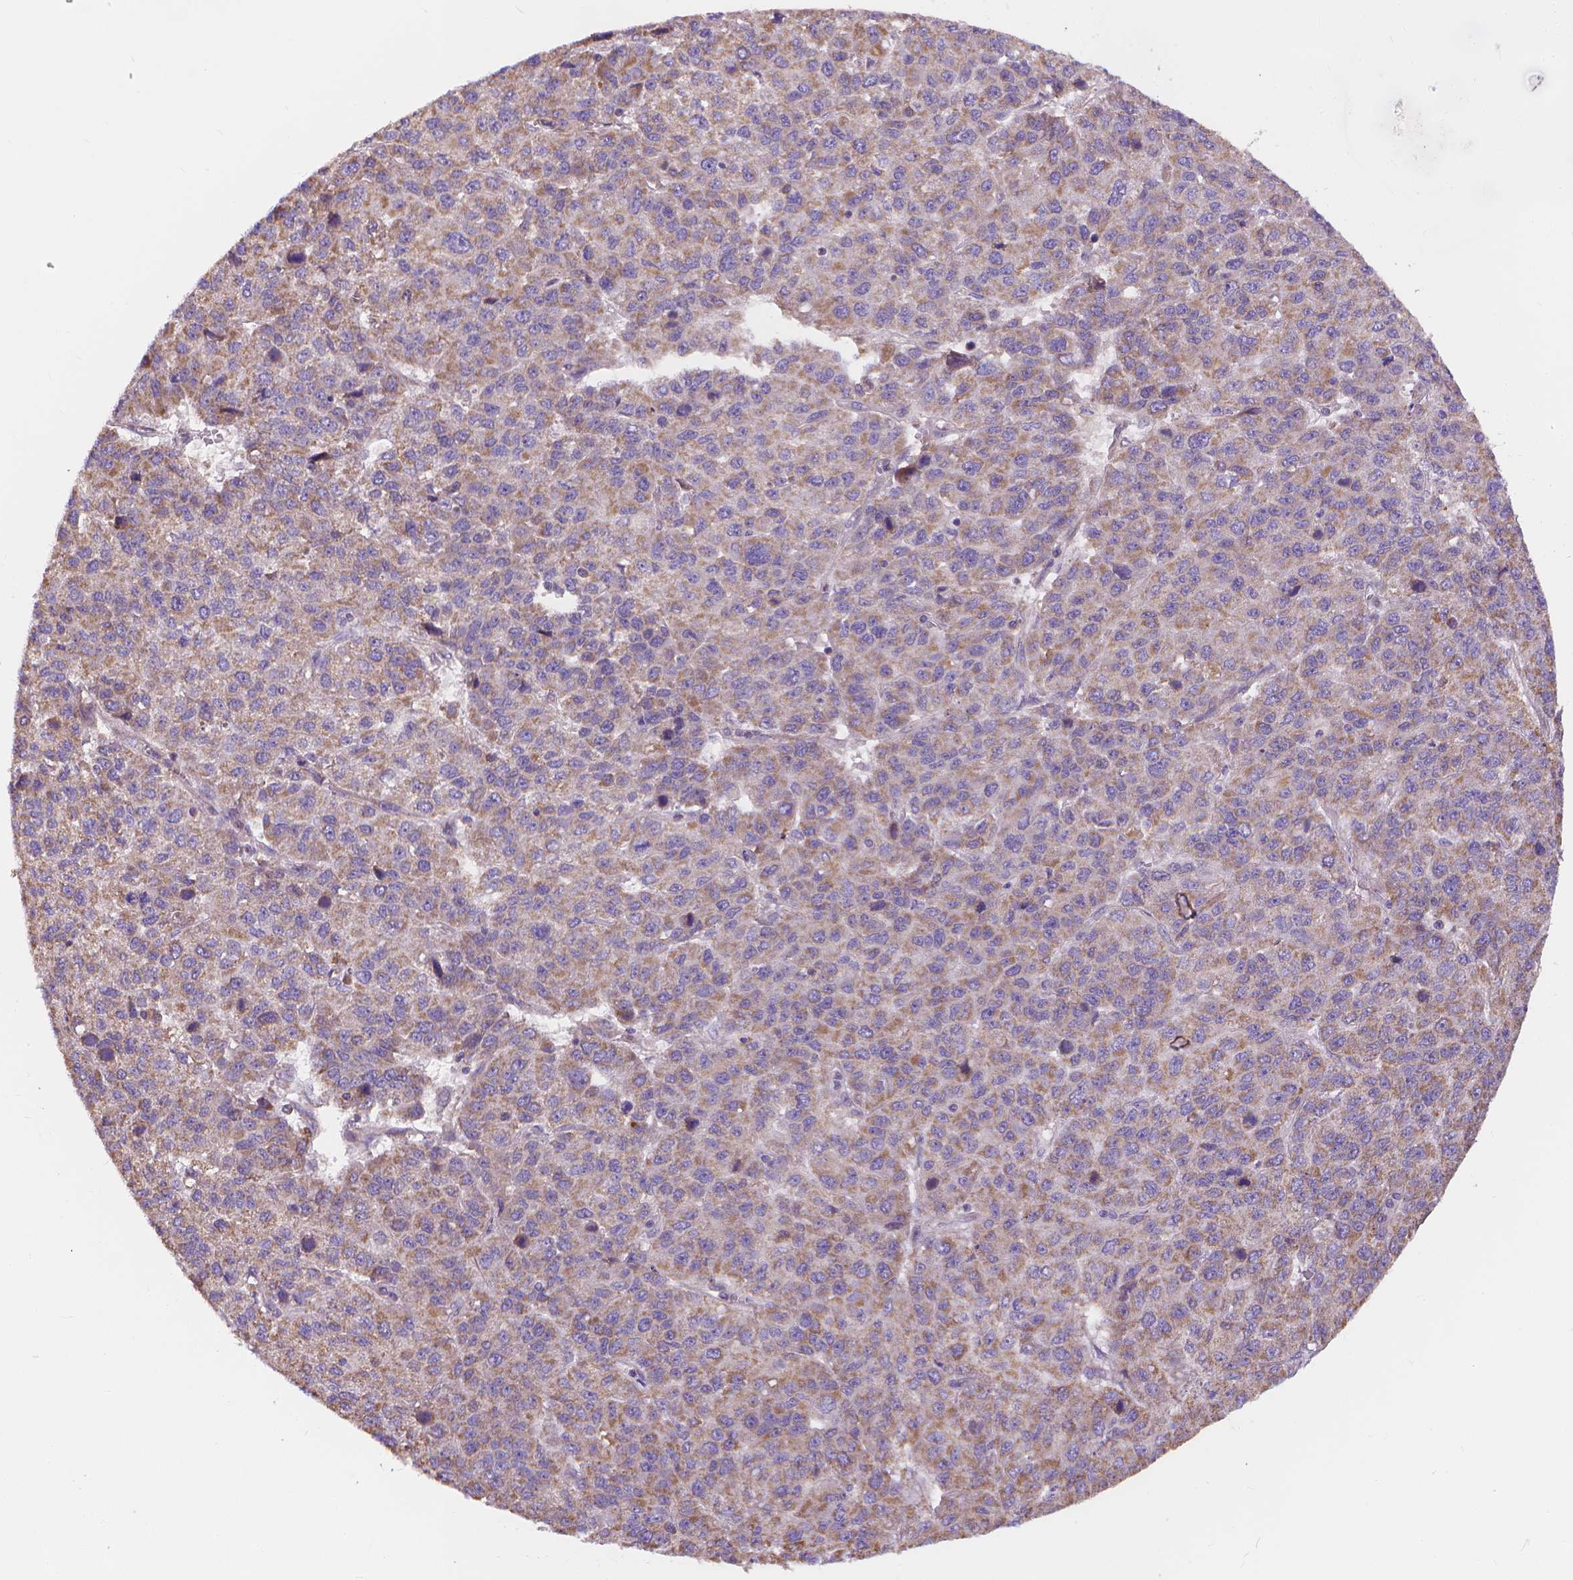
{"staining": {"intensity": "weak", "quantity": ">75%", "location": "cytoplasmic/membranous"}, "tissue": "liver cancer", "cell_type": "Tumor cells", "image_type": "cancer", "snomed": [{"axis": "morphology", "description": "Carcinoma, Hepatocellular, NOS"}, {"axis": "topography", "description": "Liver"}], "caption": "Tumor cells display weak cytoplasmic/membranous staining in about >75% of cells in hepatocellular carcinoma (liver). The protein is stained brown, and the nuclei are stained in blue (DAB IHC with brightfield microscopy, high magnification).", "gene": "SNCAIP", "patient": {"sex": "male", "age": 69}}